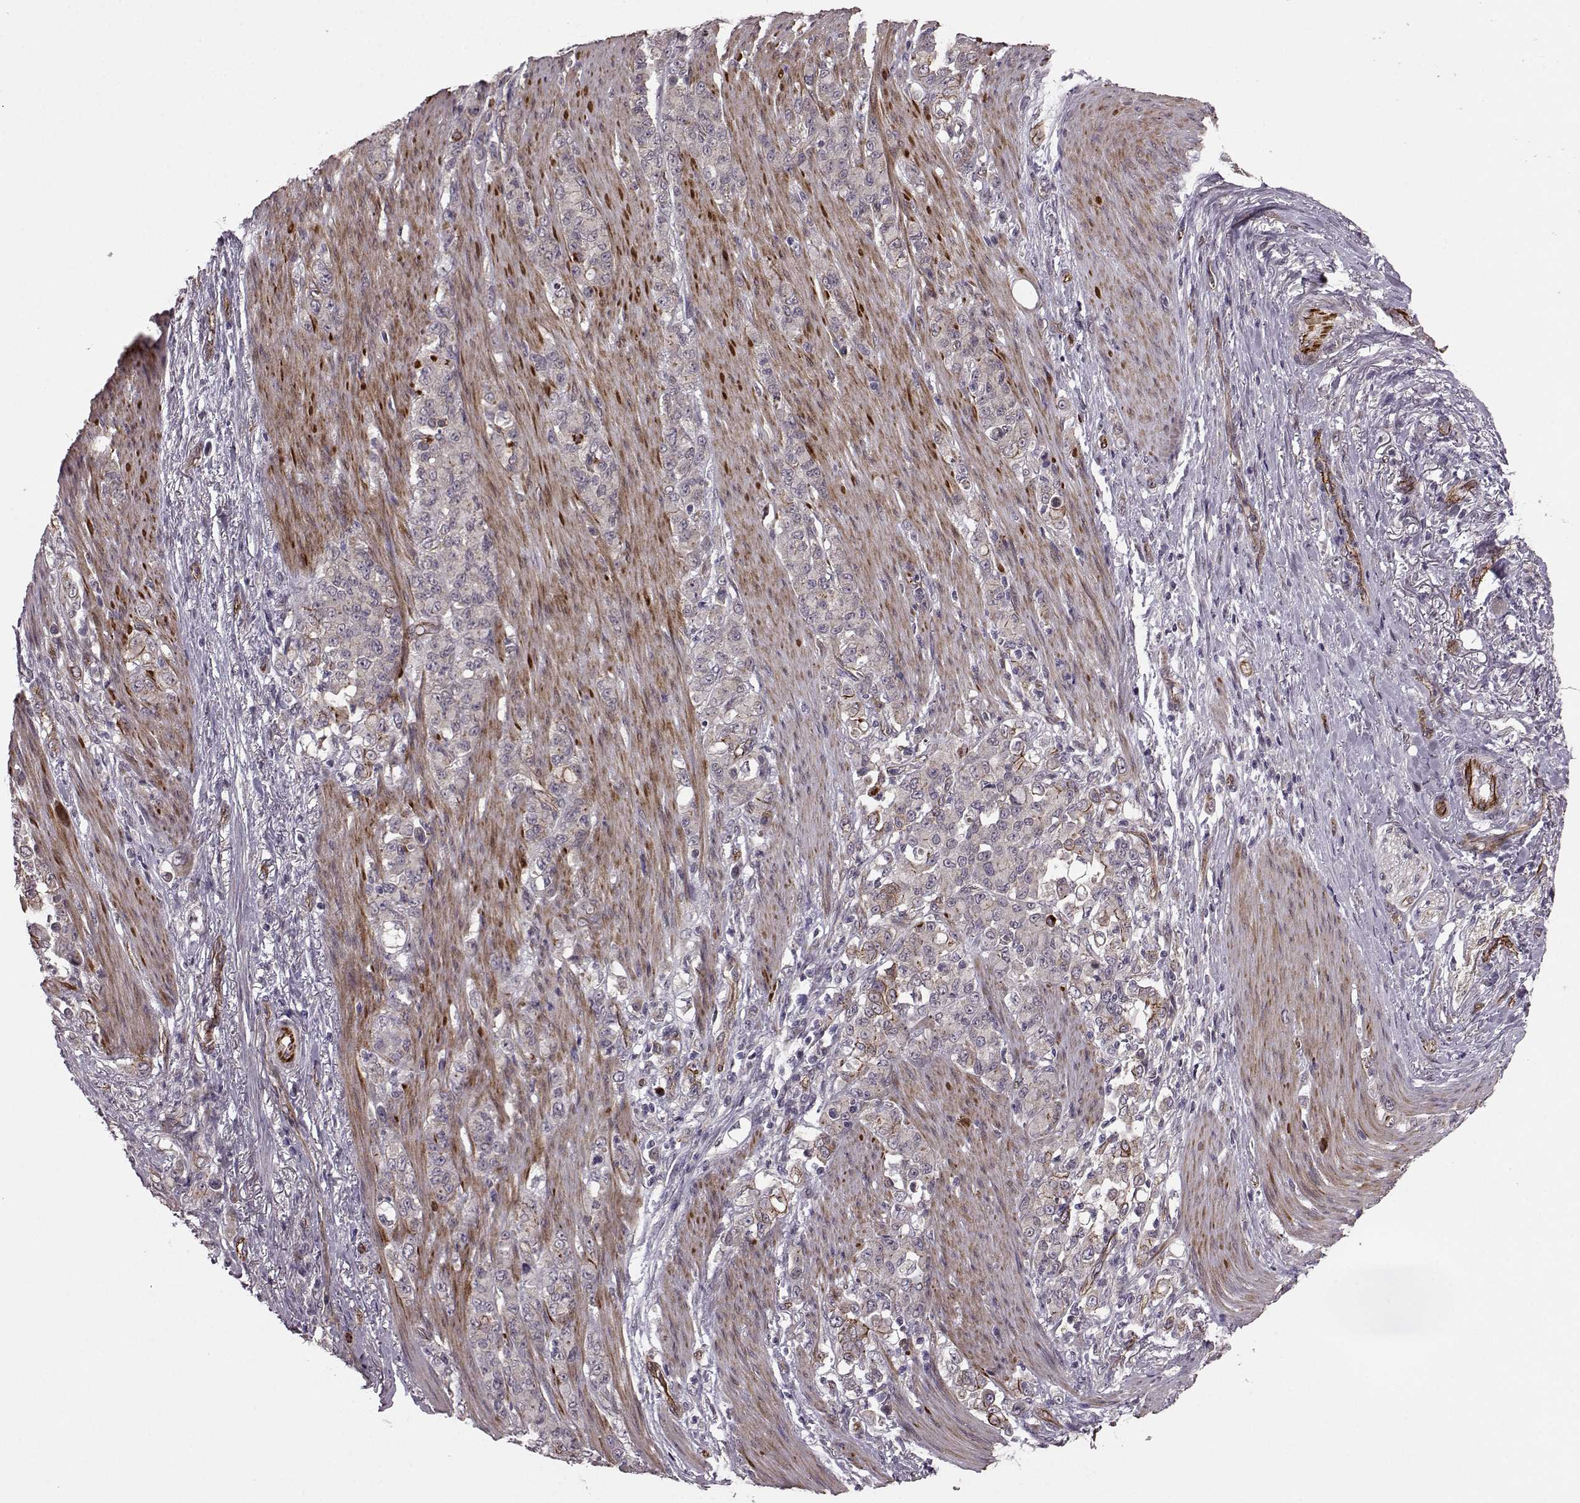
{"staining": {"intensity": "strong", "quantity": "<25%", "location": "cytoplasmic/membranous"}, "tissue": "stomach cancer", "cell_type": "Tumor cells", "image_type": "cancer", "snomed": [{"axis": "morphology", "description": "Adenocarcinoma, NOS"}, {"axis": "topography", "description": "Stomach"}], "caption": "Protein staining of adenocarcinoma (stomach) tissue demonstrates strong cytoplasmic/membranous staining in about <25% of tumor cells. (DAB (3,3'-diaminobenzidine) = brown stain, brightfield microscopy at high magnification).", "gene": "SYNPO", "patient": {"sex": "female", "age": 79}}